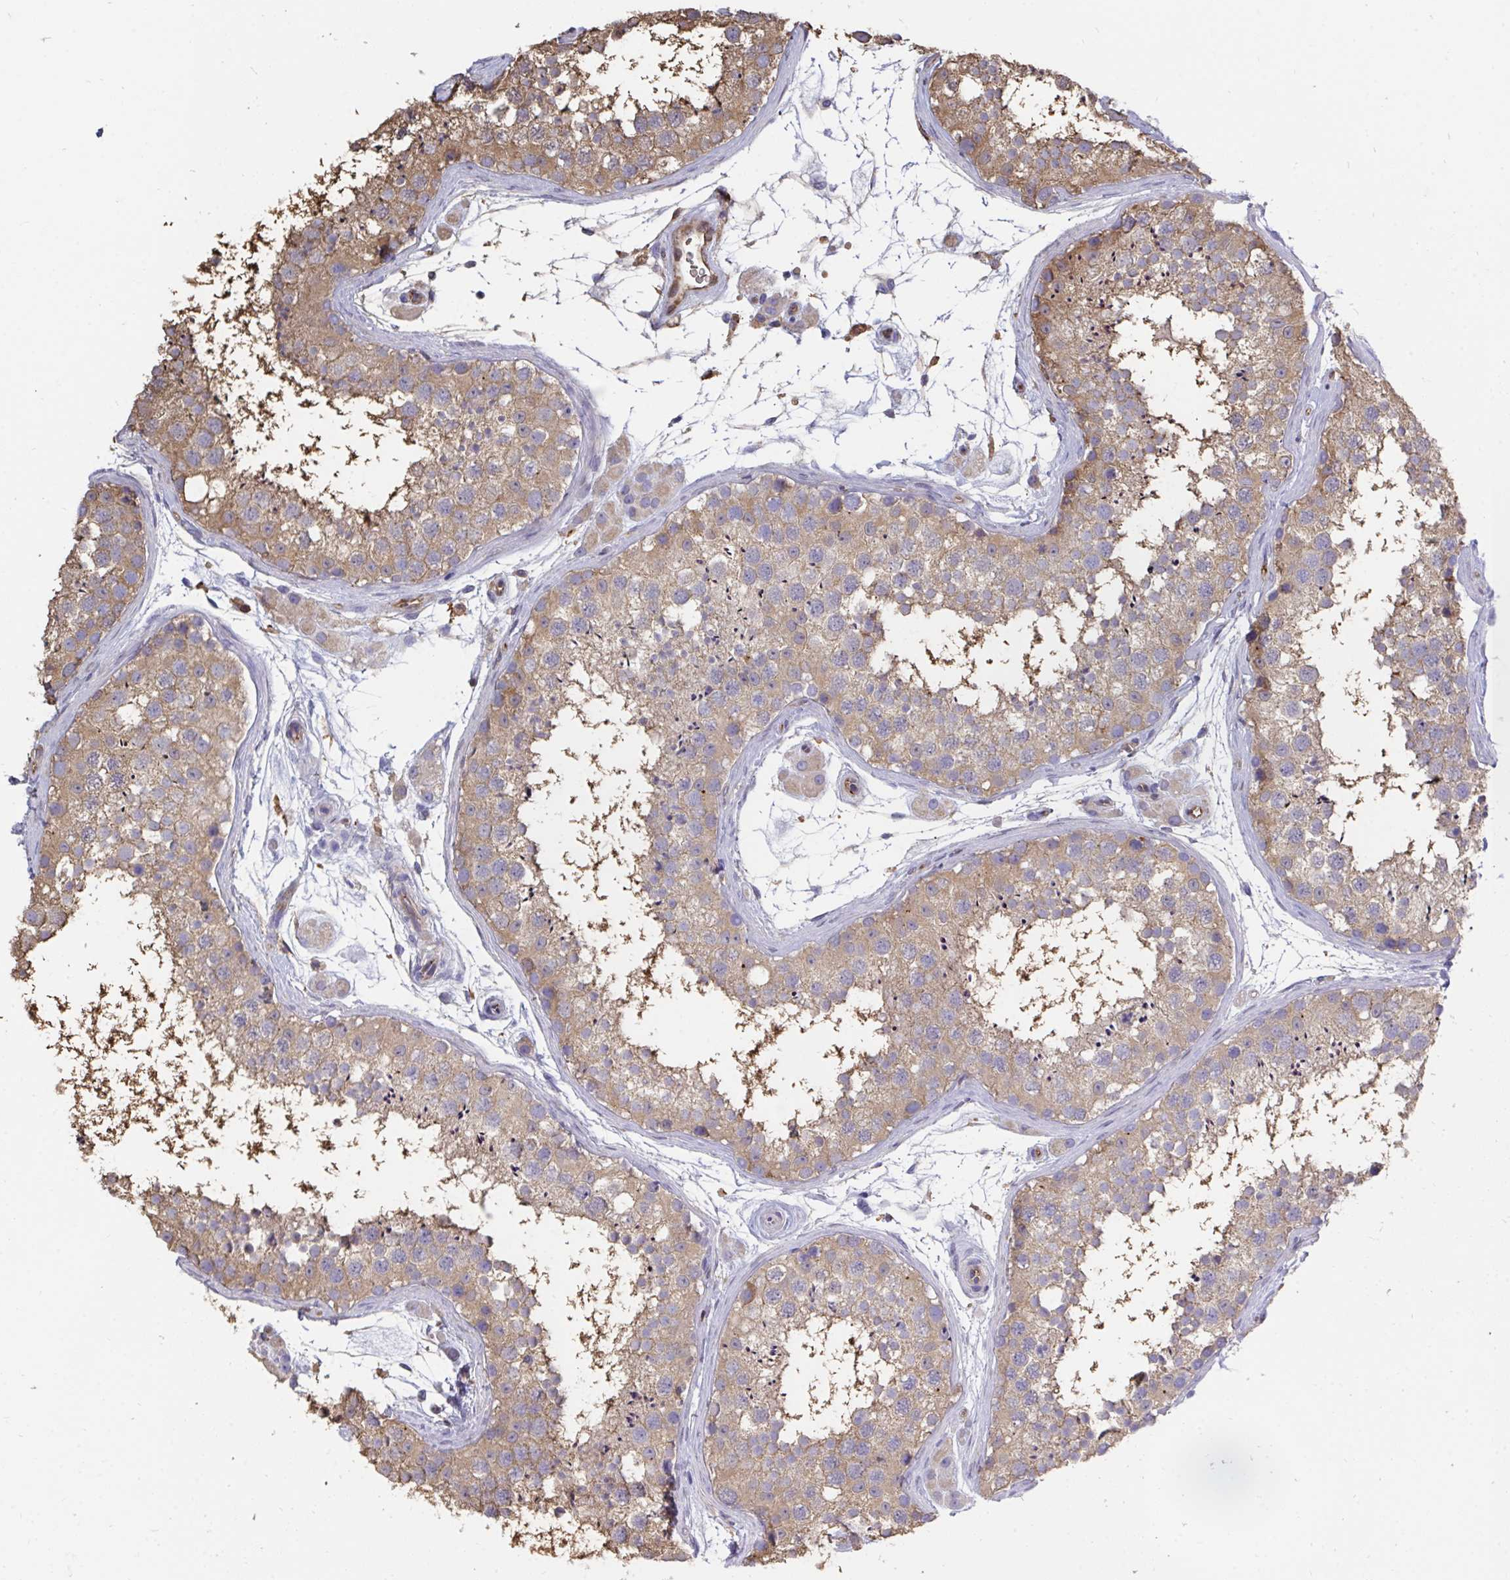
{"staining": {"intensity": "moderate", "quantity": "25%-75%", "location": "cytoplasmic/membranous"}, "tissue": "testis", "cell_type": "Cells in seminiferous ducts", "image_type": "normal", "snomed": [{"axis": "morphology", "description": "Normal tissue, NOS"}, {"axis": "topography", "description": "Testis"}], "caption": "DAB (3,3'-diaminobenzidine) immunohistochemical staining of normal human testis reveals moderate cytoplasmic/membranous protein expression in about 25%-75% of cells in seminiferous ducts.", "gene": "CFL1", "patient": {"sex": "male", "age": 41}}